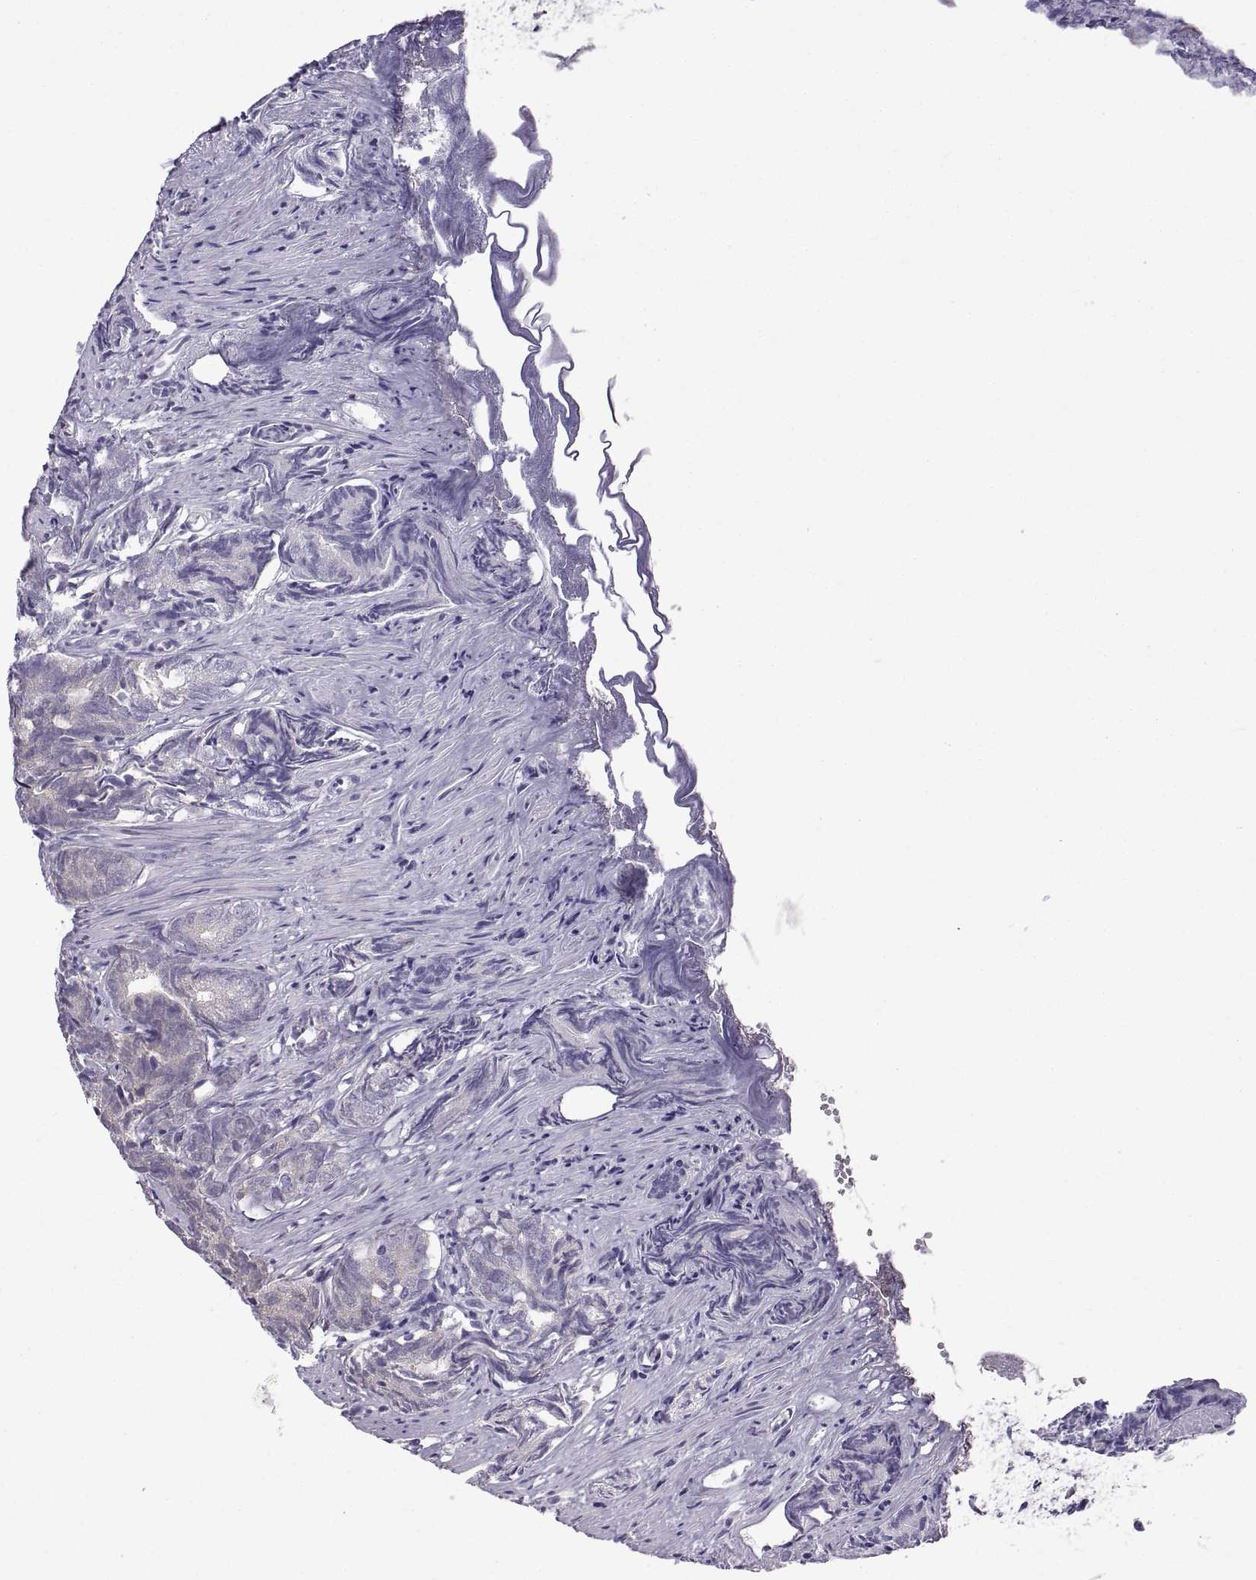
{"staining": {"intensity": "weak", "quantity": "25%-75%", "location": "cytoplasmic/membranous"}, "tissue": "prostate cancer", "cell_type": "Tumor cells", "image_type": "cancer", "snomed": [{"axis": "morphology", "description": "Adenocarcinoma, High grade"}, {"axis": "topography", "description": "Prostate"}], "caption": "DAB immunohistochemical staining of human prostate cancer shows weak cytoplasmic/membranous protein positivity in about 25%-75% of tumor cells. (Stains: DAB in brown, nuclei in blue, Microscopy: brightfield microscopy at high magnification).", "gene": "SPDYE1", "patient": {"sex": "male", "age": 84}}